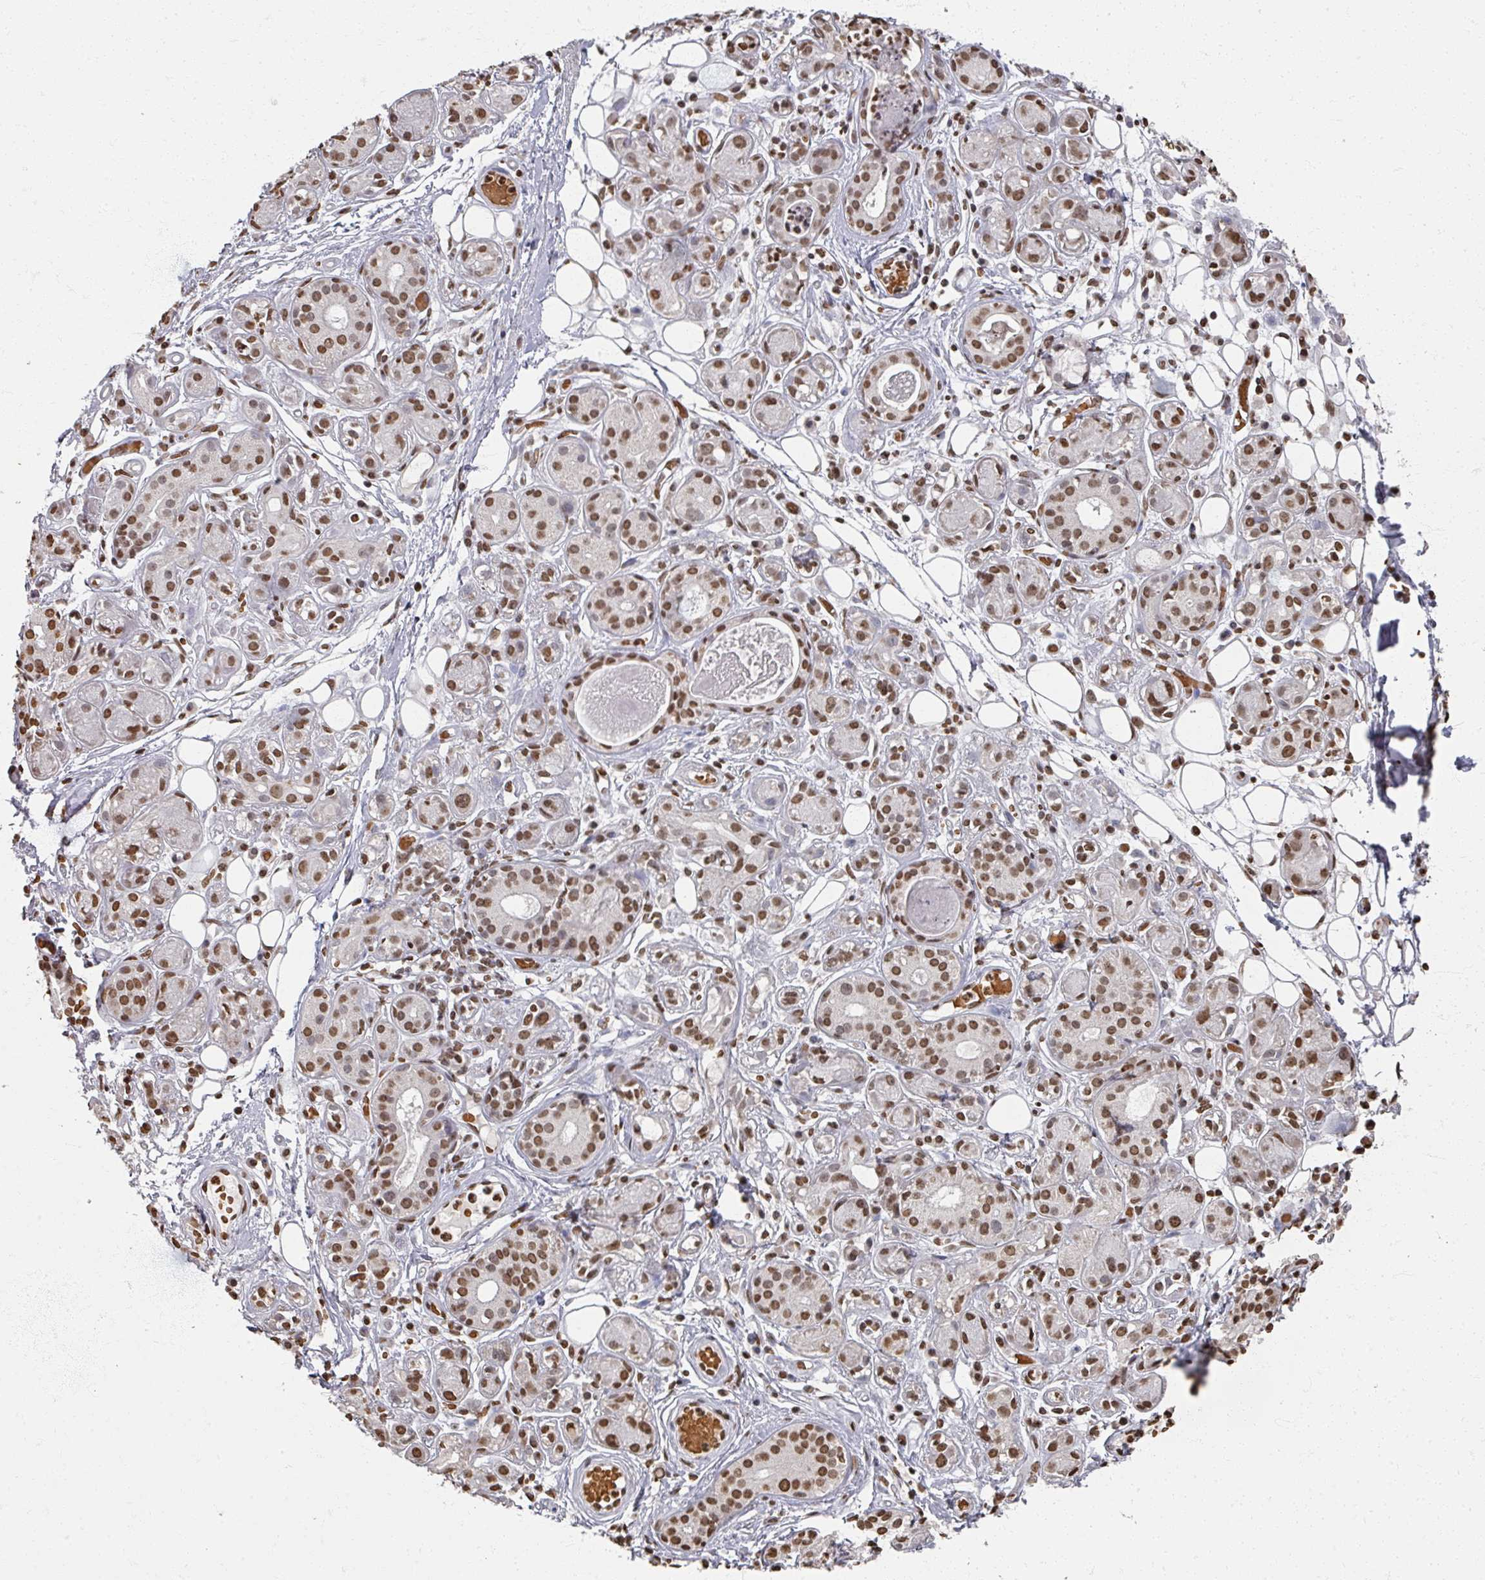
{"staining": {"intensity": "moderate", "quantity": ">75%", "location": "nuclear"}, "tissue": "salivary gland", "cell_type": "Glandular cells", "image_type": "normal", "snomed": [{"axis": "morphology", "description": "Normal tissue, NOS"}, {"axis": "topography", "description": "Salivary gland"}], "caption": "A micrograph of salivary gland stained for a protein shows moderate nuclear brown staining in glandular cells. (Stains: DAB (3,3'-diaminobenzidine) in brown, nuclei in blue, Microscopy: brightfield microscopy at high magnification).", "gene": "DCUN1D5", "patient": {"sex": "male", "age": 54}}